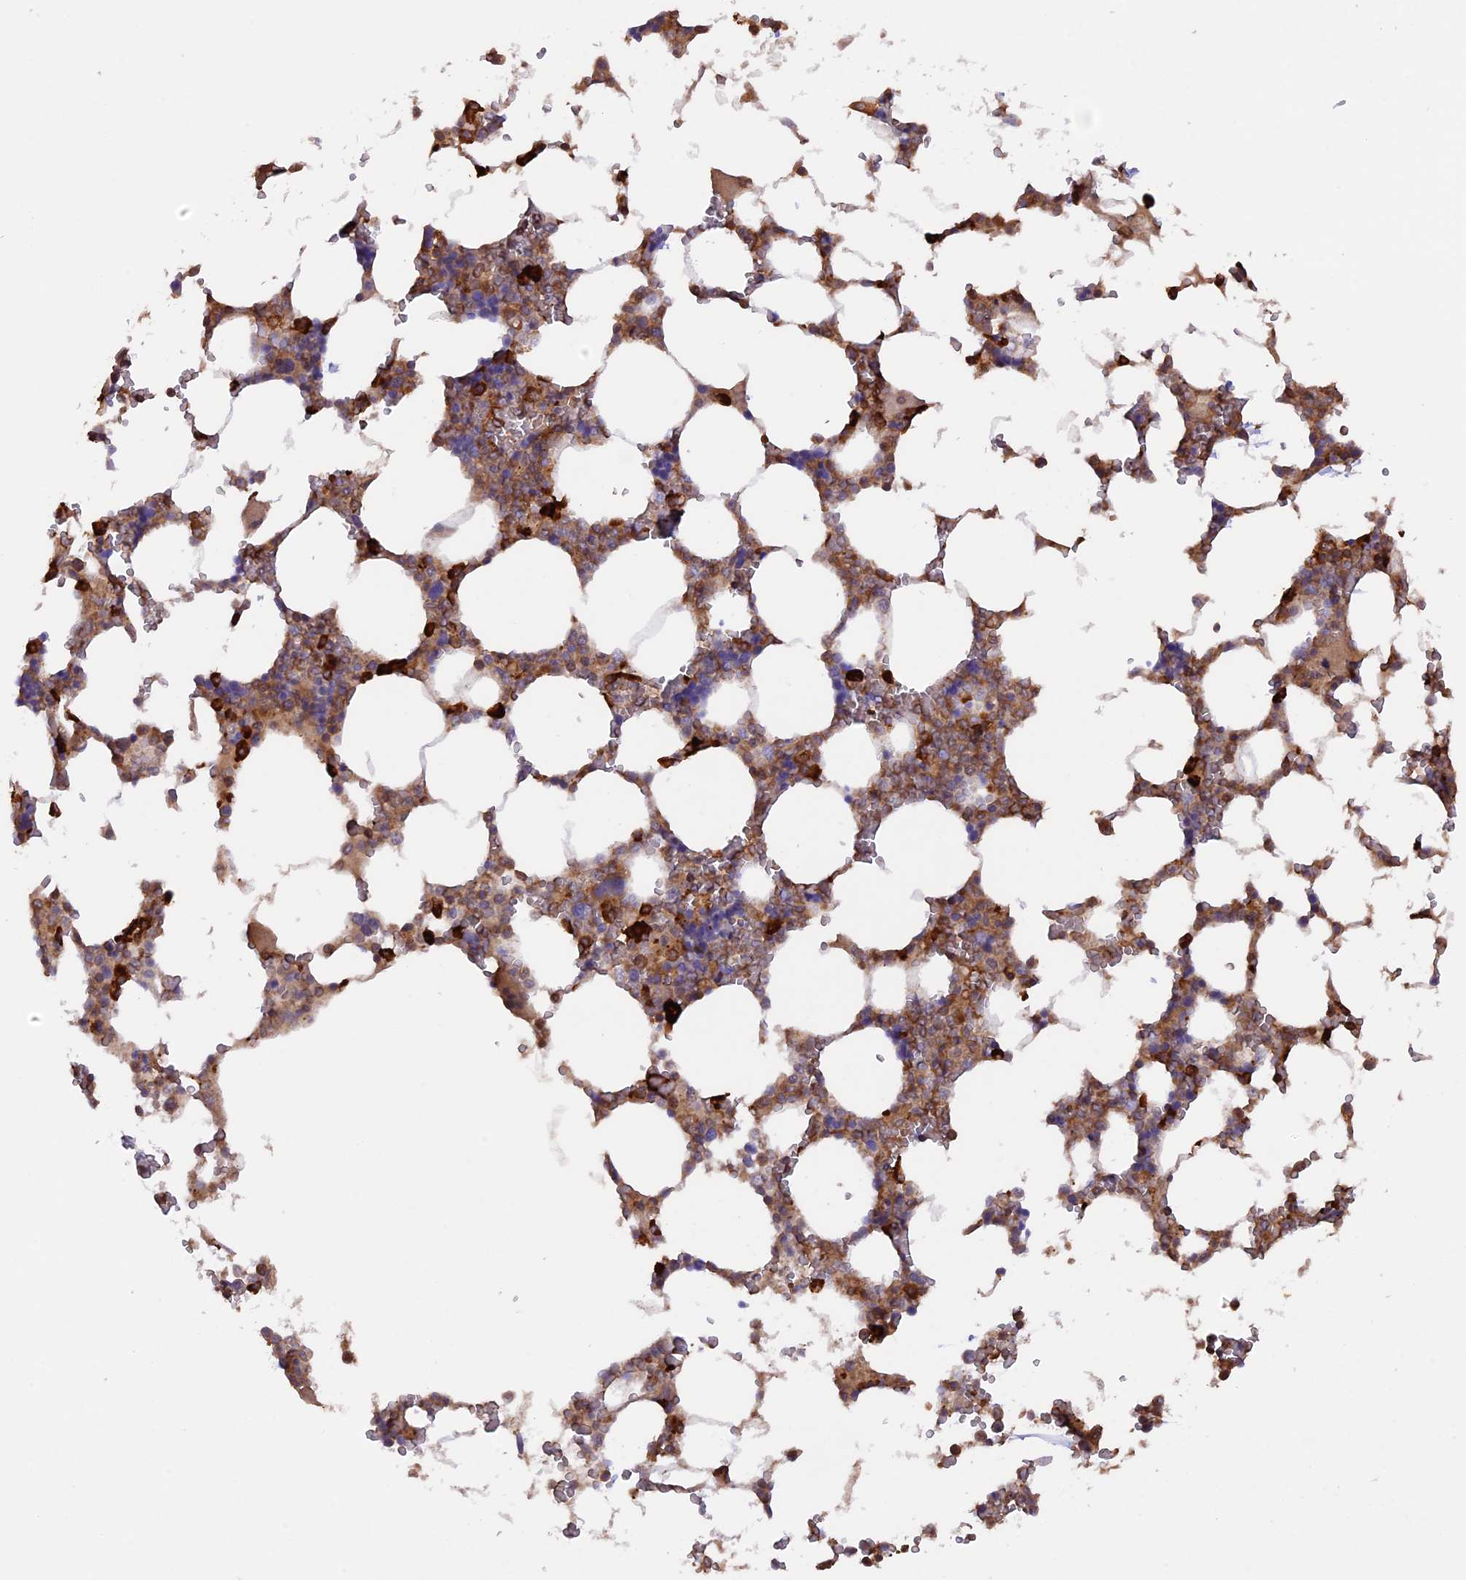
{"staining": {"intensity": "strong", "quantity": "25%-75%", "location": "cytoplasmic/membranous"}, "tissue": "bone marrow", "cell_type": "Hematopoietic cells", "image_type": "normal", "snomed": [{"axis": "morphology", "description": "Normal tissue, NOS"}, {"axis": "topography", "description": "Bone marrow"}], "caption": "The image displays staining of unremarkable bone marrow, revealing strong cytoplasmic/membranous protein positivity (brown color) within hematopoietic cells.", "gene": "GAS8", "patient": {"sex": "male", "age": 64}}